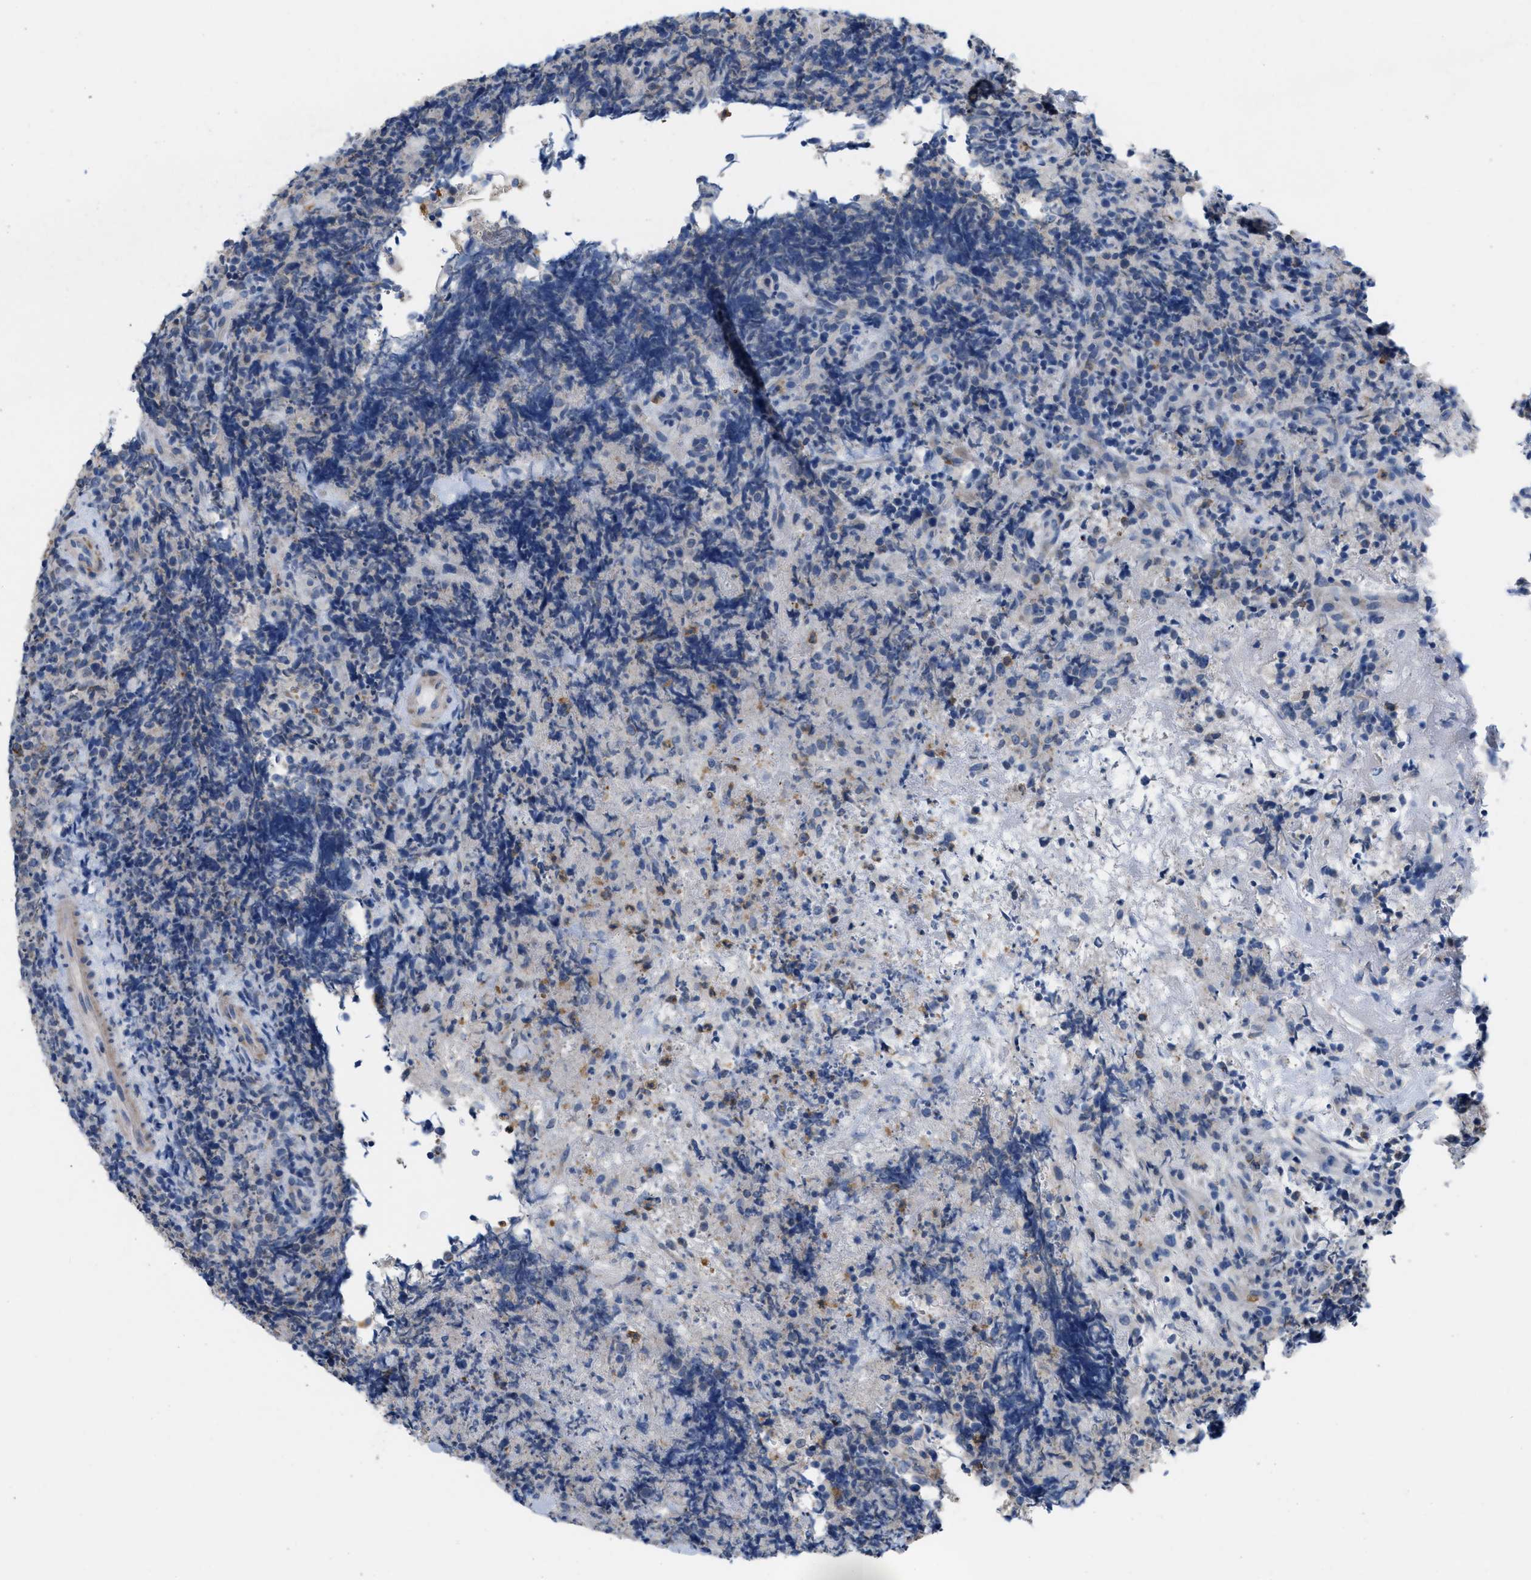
{"staining": {"intensity": "negative", "quantity": "none", "location": "none"}, "tissue": "lymphoma", "cell_type": "Tumor cells", "image_type": "cancer", "snomed": [{"axis": "morphology", "description": "Malignant lymphoma, non-Hodgkin's type, High grade"}, {"axis": "topography", "description": "Tonsil"}], "caption": "Immunohistochemical staining of human lymphoma demonstrates no significant expression in tumor cells.", "gene": "PLPPR5", "patient": {"sex": "female", "age": 36}}